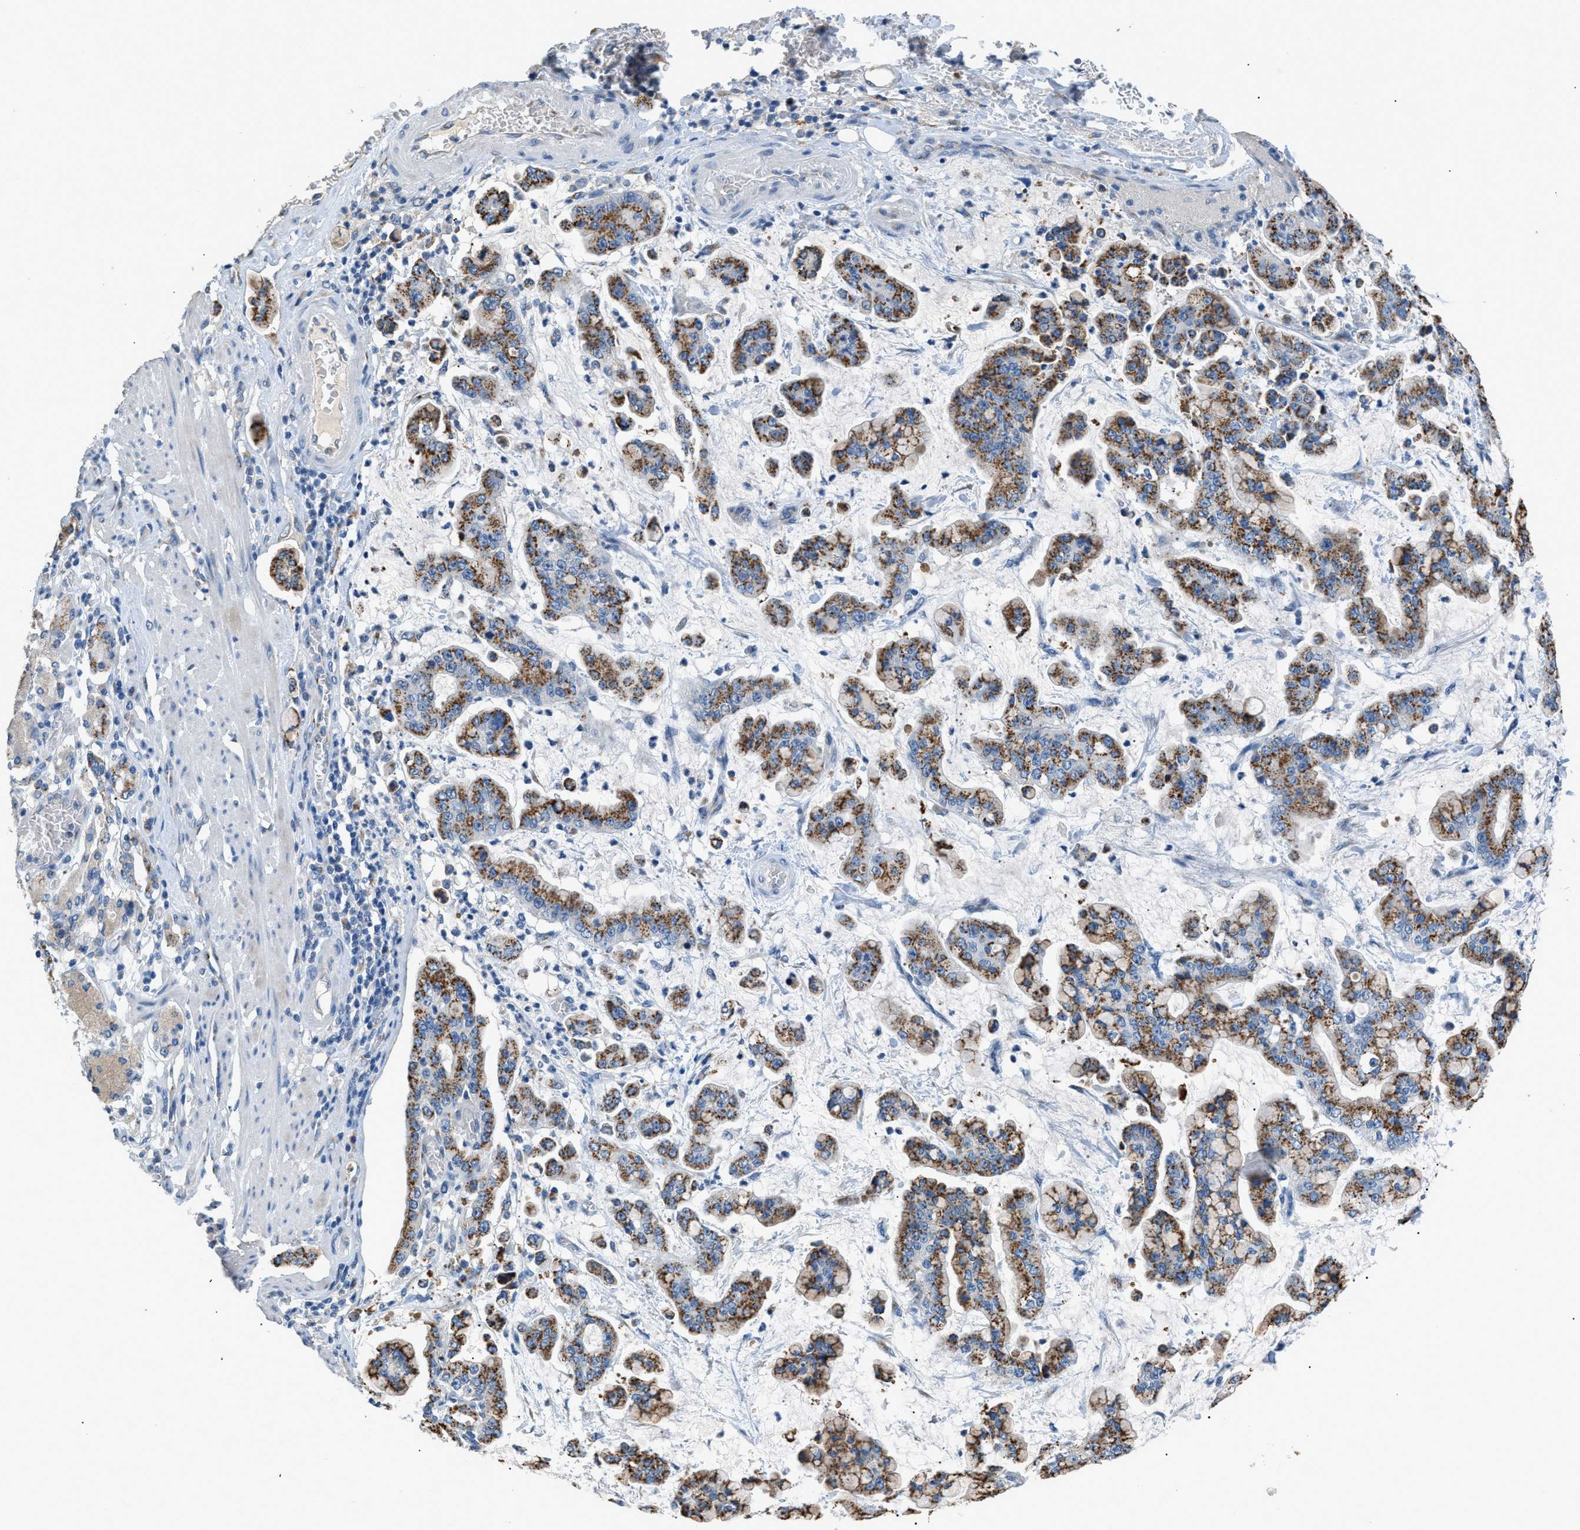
{"staining": {"intensity": "strong", "quantity": ">75%", "location": "cytoplasmic/membranous"}, "tissue": "stomach cancer", "cell_type": "Tumor cells", "image_type": "cancer", "snomed": [{"axis": "morphology", "description": "Normal tissue, NOS"}, {"axis": "morphology", "description": "Adenocarcinoma, NOS"}, {"axis": "topography", "description": "Stomach, upper"}, {"axis": "topography", "description": "Stomach"}], "caption": "About >75% of tumor cells in human adenocarcinoma (stomach) demonstrate strong cytoplasmic/membranous protein positivity as visualized by brown immunohistochemical staining.", "gene": "GOLM1", "patient": {"sex": "male", "age": 76}}